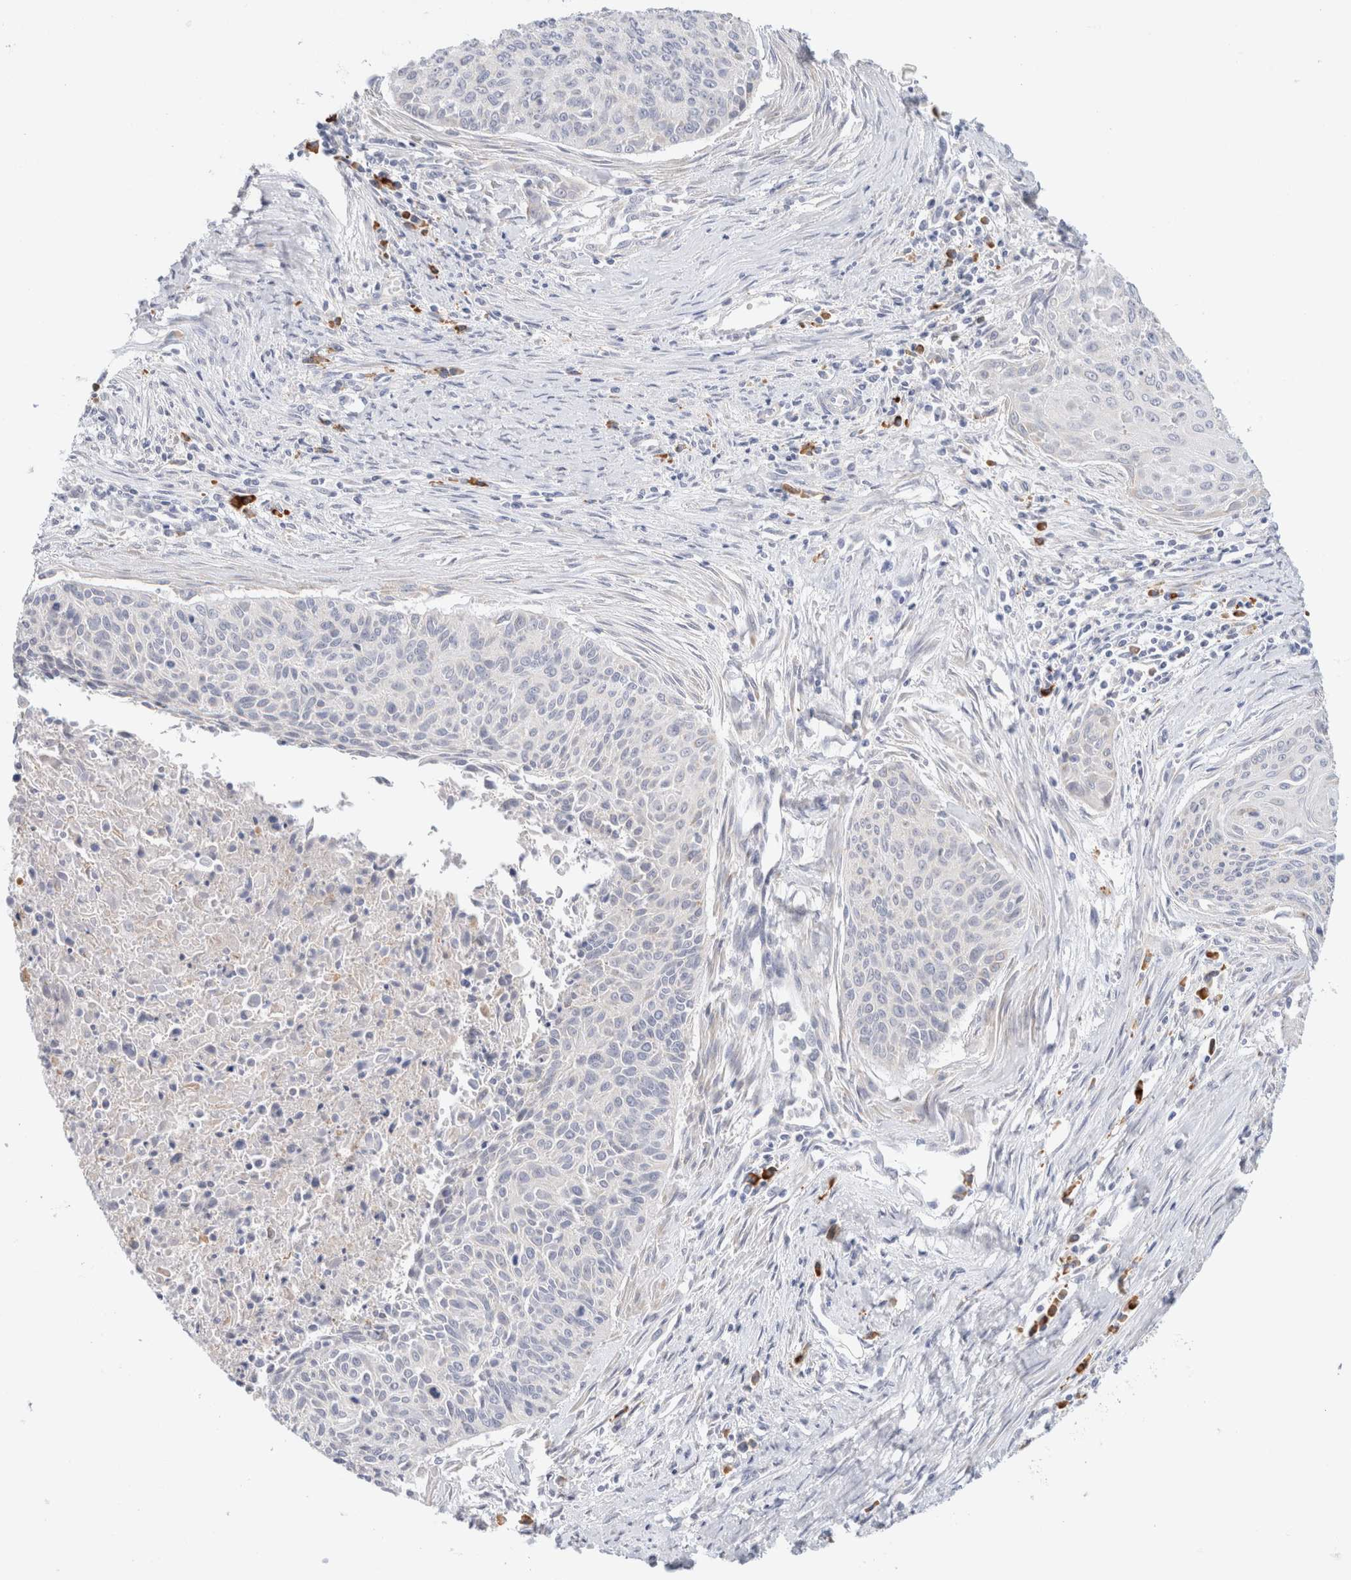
{"staining": {"intensity": "negative", "quantity": "none", "location": "none"}, "tissue": "cervical cancer", "cell_type": "Tumor cells", "image_type": "cancer", "snomed": [{"axis": "morphology", "description": "Squamous cell carcinoma, NOS"}, {"axis": "topography", "description": "Cervix"}], "caption": "IHC of human squamous cell carcinoma (cervical) shows no staining in tumor cells.", "gene": "GADD45G", "patient": {"sex": "female", "age": 55}}